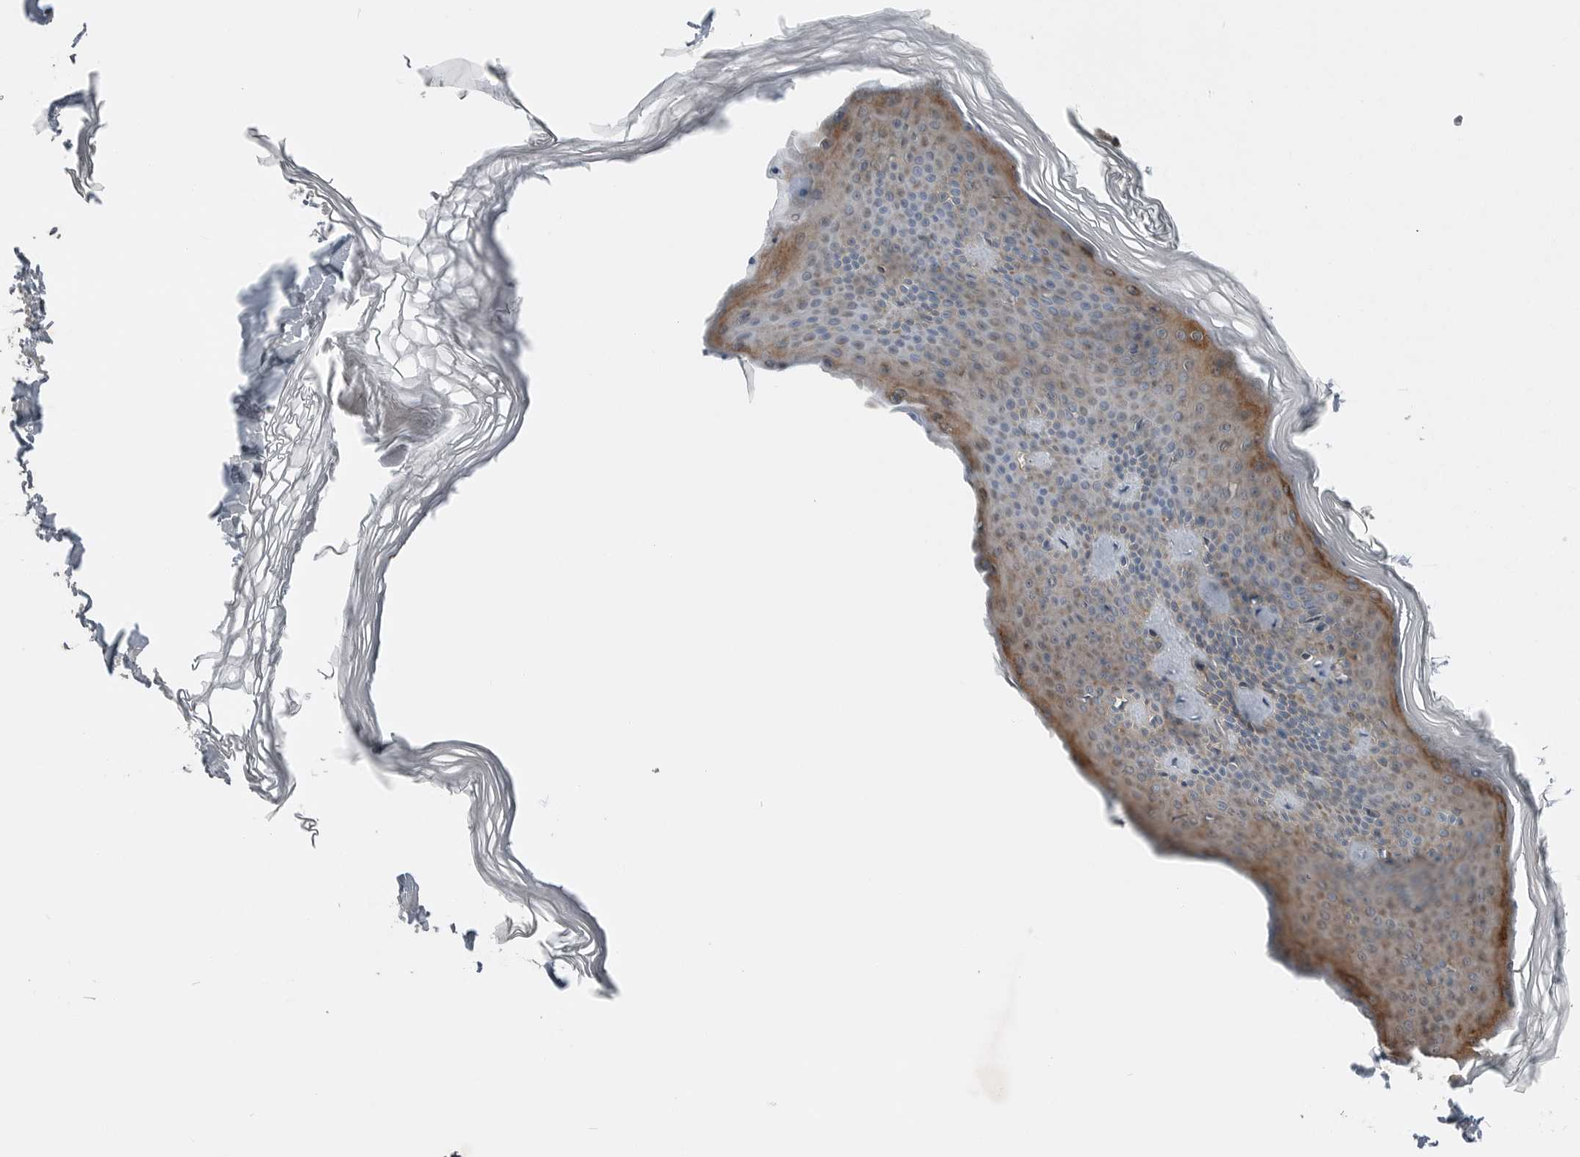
{"staining": {"intensity": "negative", "quantity": "none", "location": "none"}, "tissue": "skin", "cell_type": "Fibroblasts", "image_type": "normal", "snomed": [{"axis": "morphology", "description": "Normal tissue, NOS"}, {"axis": "topography", "description": "Skin"}], "caption": "This image is of unremarkable skin stained with immunohistochemistry to label a protein in brown with the nuclei are counter-stained blue. There is no staining in fibroblasts.", "gene": "MFAP3L", "patient": {"sex": "female", "age": 27}}